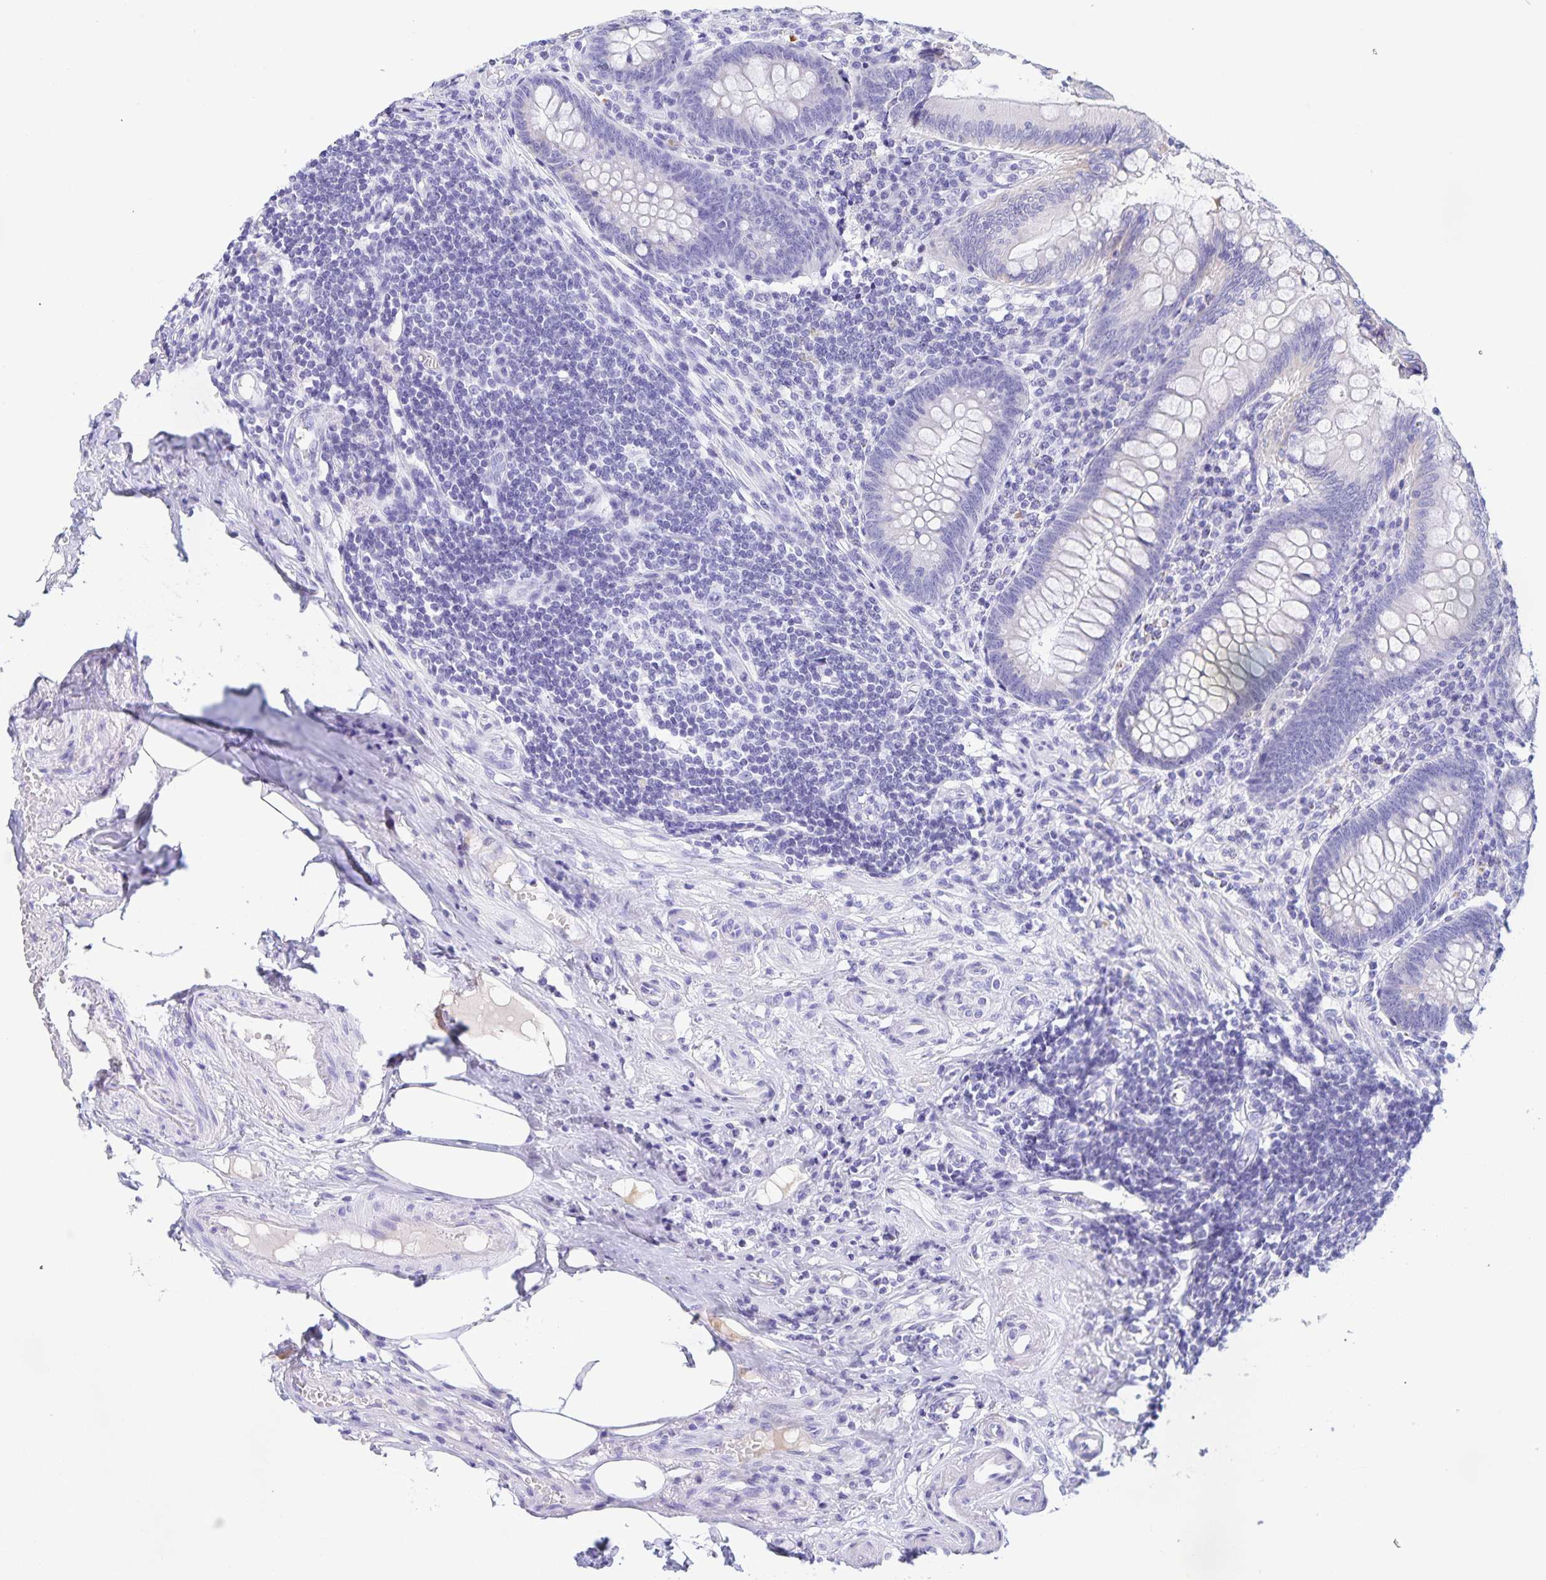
{"staining": {"intensity": "negative", "quantity": "none", "location": "none"}, "tissue": "appendix", "cell_type": "Glandular cells", "image_type": "normal", "snomed": [{"axis": "morphology", "description": "Normal tissue, NOS"}, {"axis": "topography", "description": "Appendix"}], "caption": "Glandular cells show no significant staining in benign appendix. (DAB (3,3'-diaminobenzidine) immunohistochemistry (IHC), high magnification).", "gene": "CATSPER4", "patient": {"sex": "female", "age": 57}}